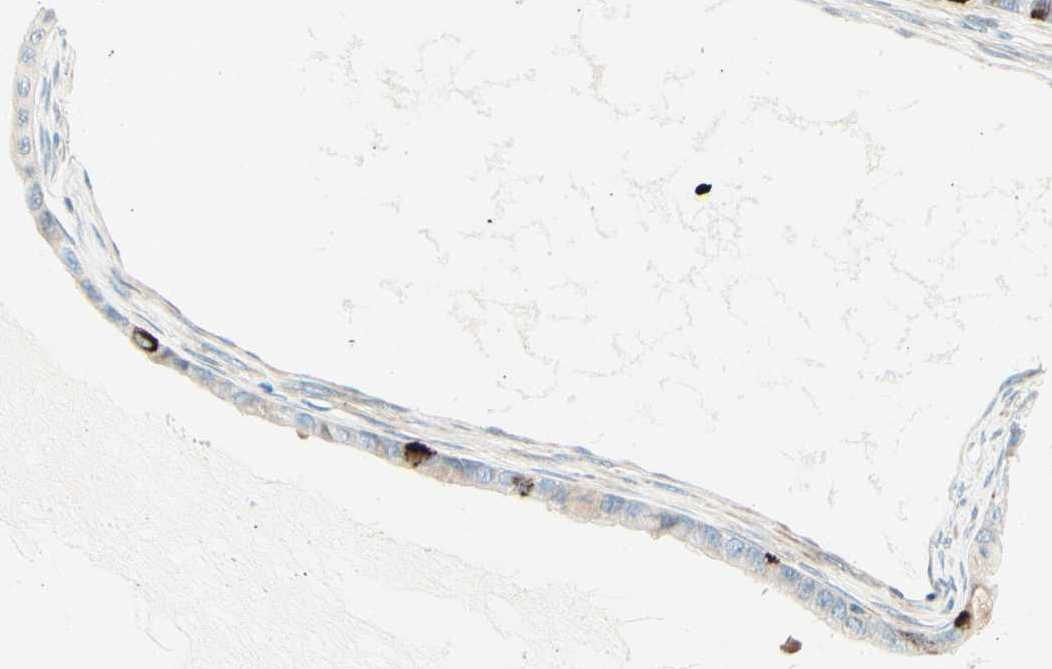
{"staining": {"intensity": "strong", "quantity": "<25%", "location": "cytoplasmic/membranous"}, "tissue": "ovarian cancer", "cell_type": "Tumor cells", "image_type": "cancer", "snomed": [{"axis": "morphology", "description": "Cystadenocarcinoma, mucinous, NOS"}, {"axis": "topography", "description": "Ovary"}], "caption": "Protein staining of ovarian mucinous cystadenocarcinoma tissue displays strong cytoplasmic/membranous expression in about <25% of tumor cells.", "gene": "TAOK2", "patient": {"sex": "female", "age": 80}}